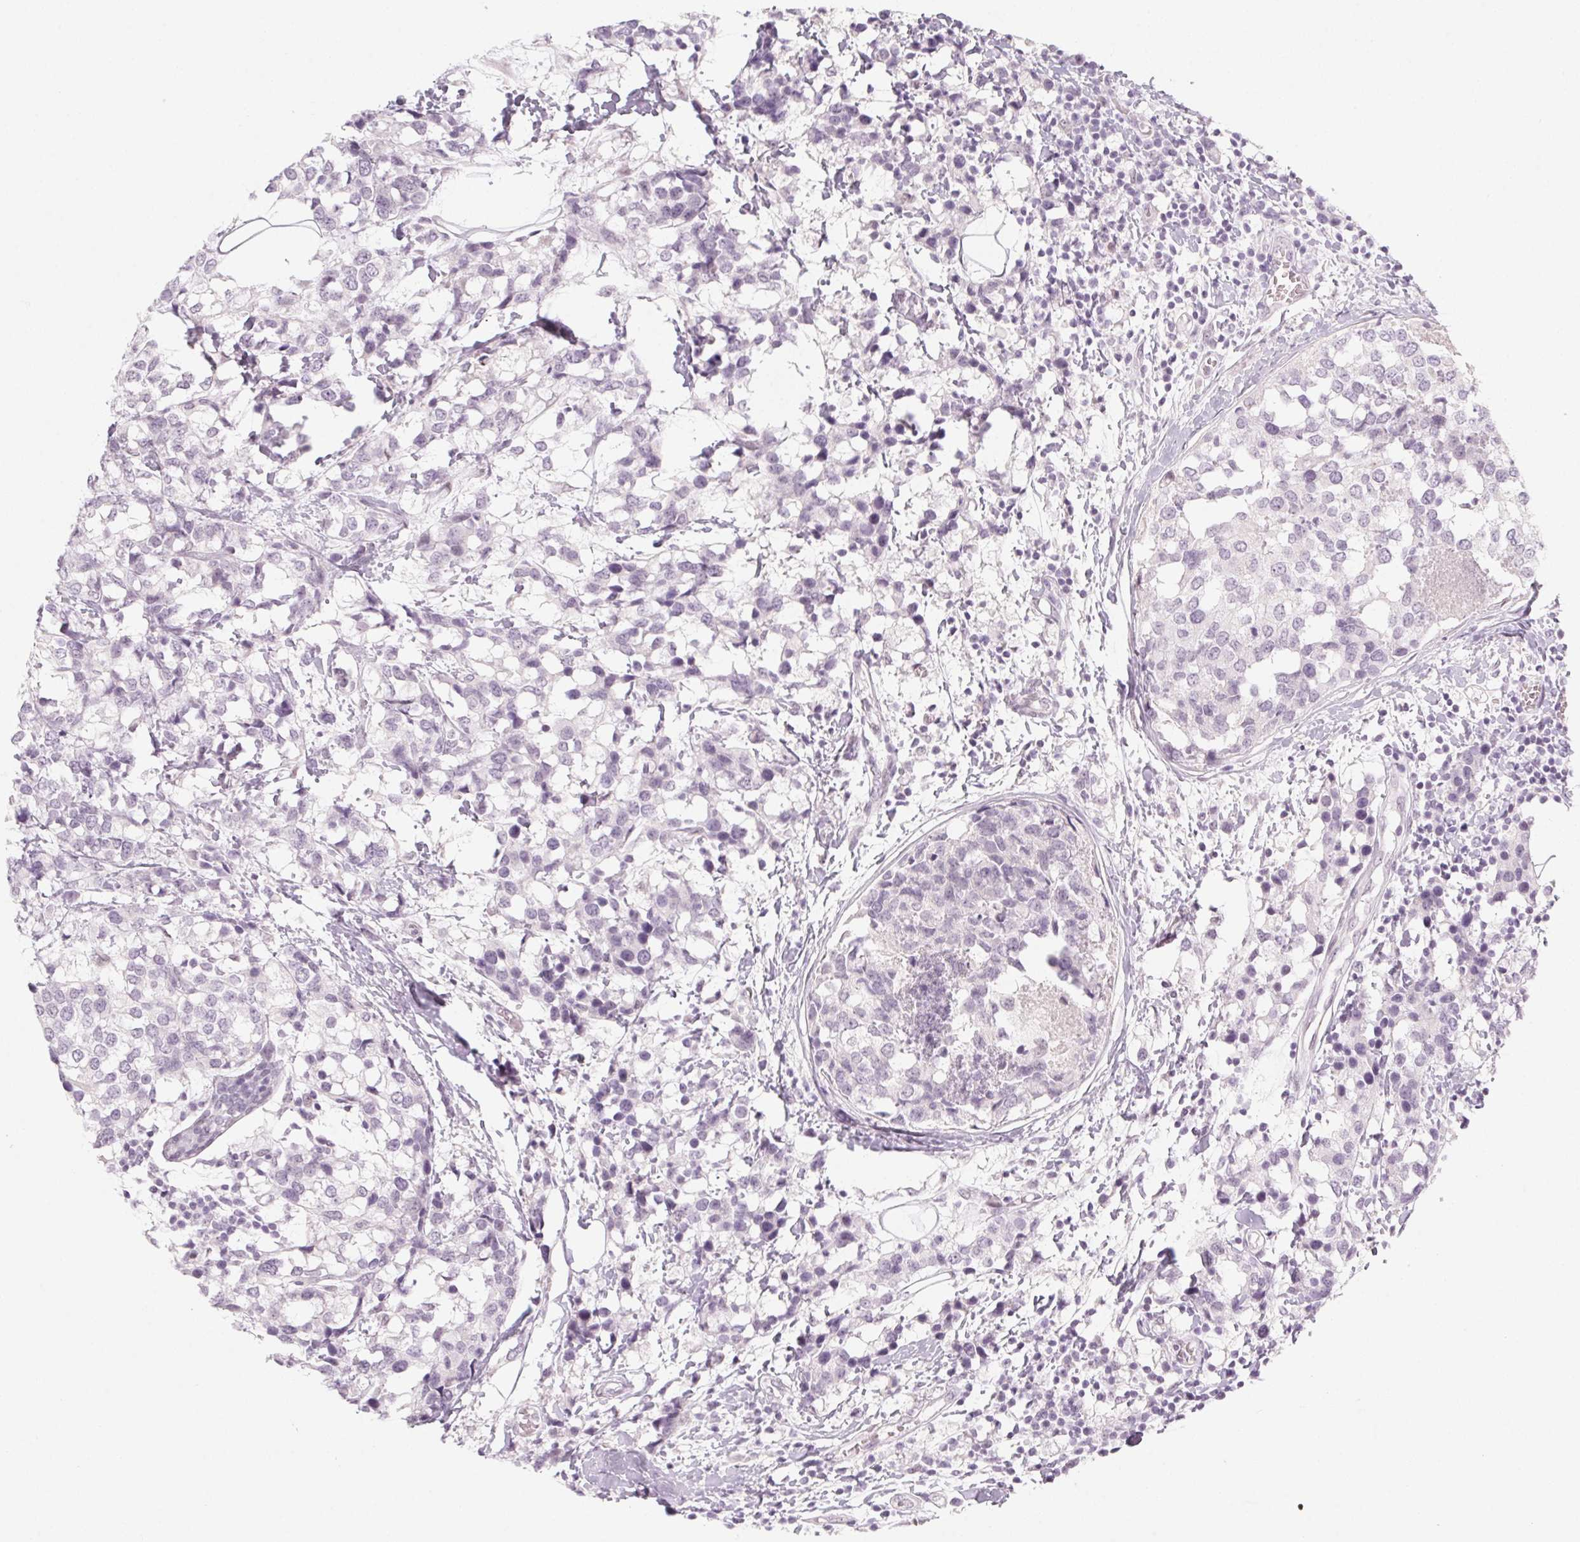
{"staining": {"intensity": "negative", "quantity": "none", "location": "none"}, "tissue": "breast cancer", "cell_type": "Tumor cells", "image_type": "cancer", "snomed": [{"axis": "morphology", "description": "Lobular carcinoma"}, {"axis": "topography", "description": "Breast"}], "caption": "The image reveals no significant expression in tumor cells of breast cancer (lobular carcinoma).", "gene": "KCNQ2", "patient": {"sex": "female", "age": 59}}